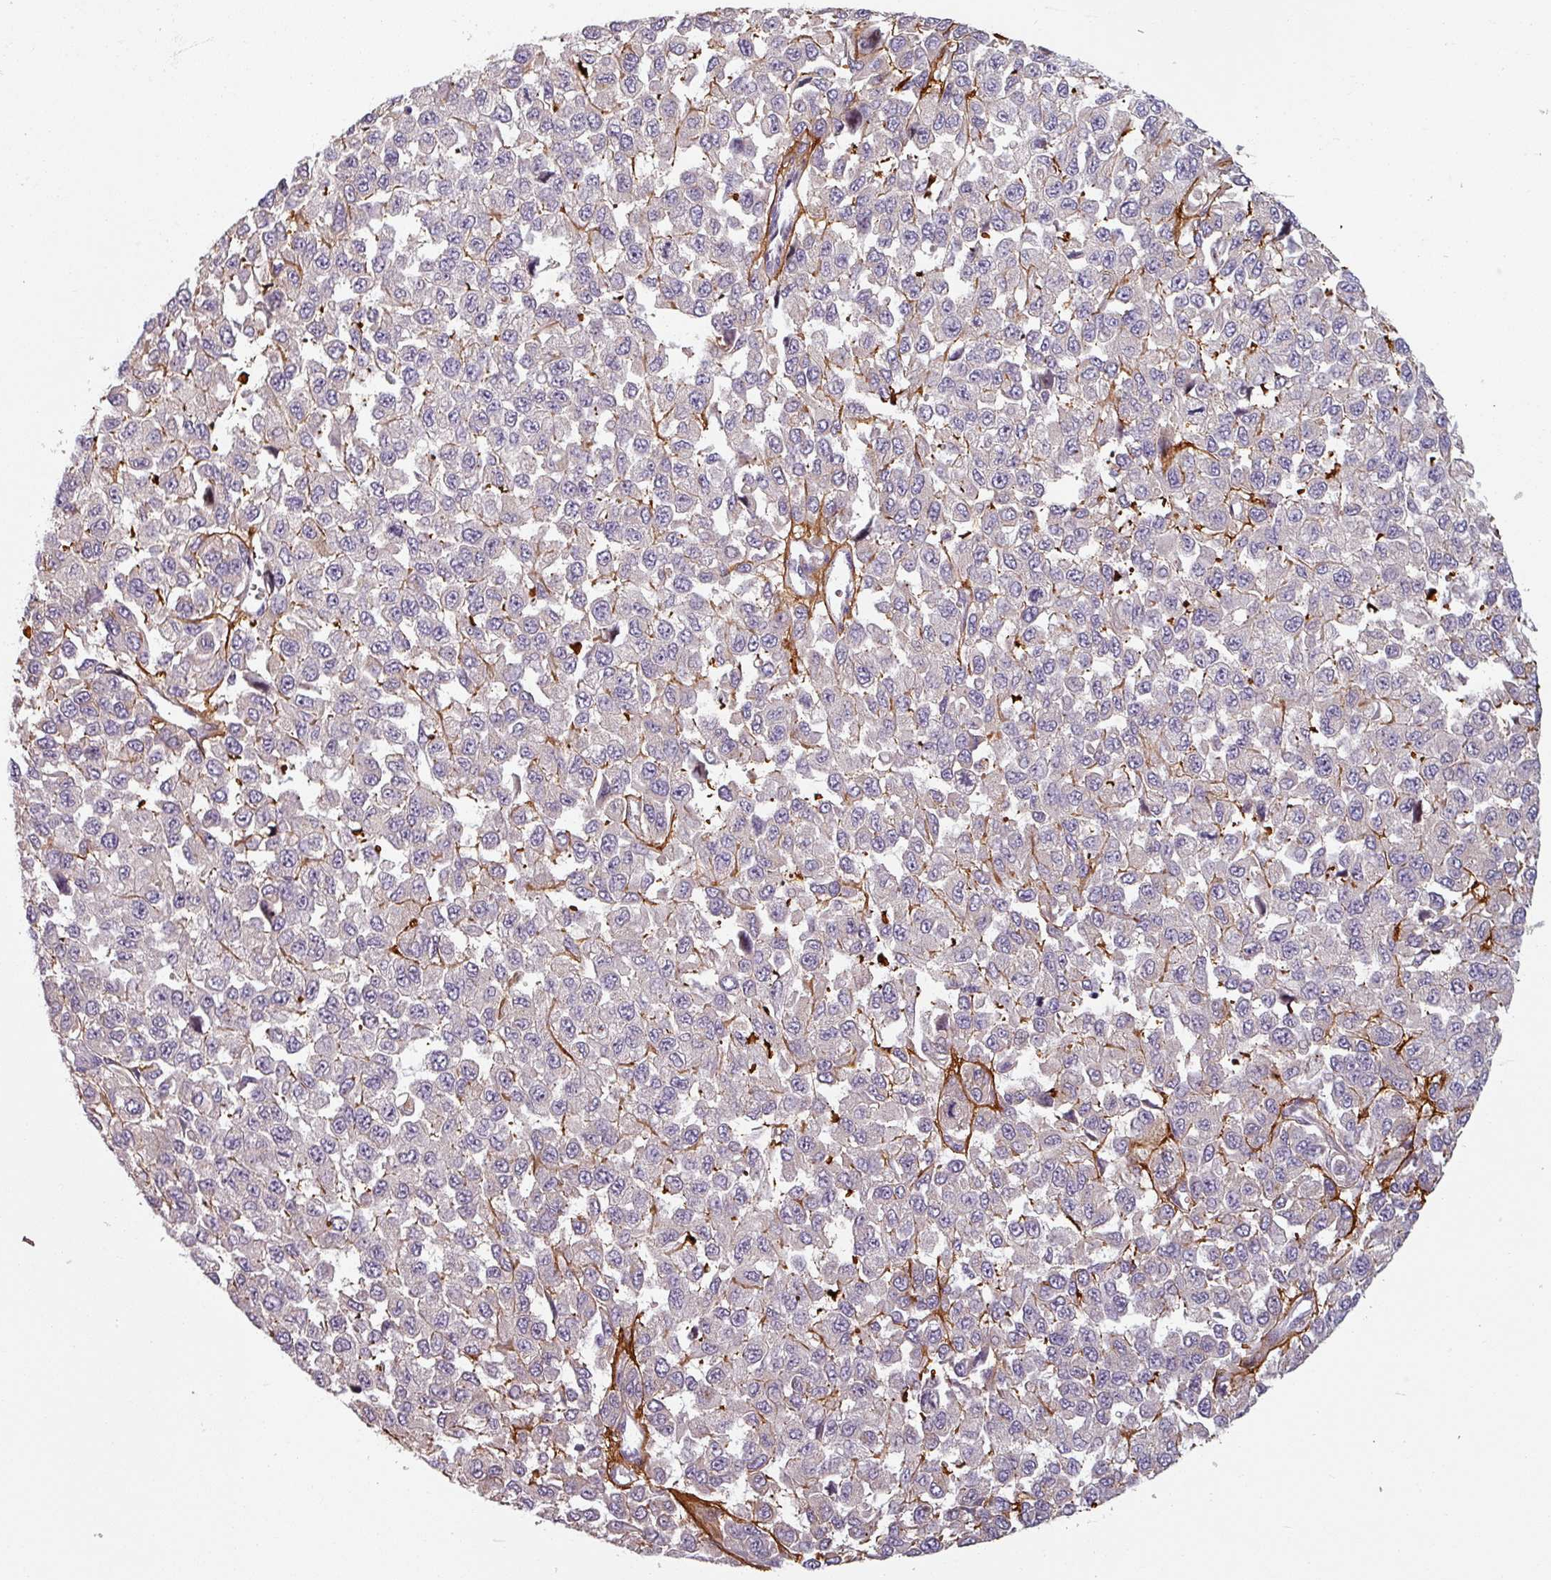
{"staining": {"intensity": "negative", "quantity": "none", "location": "none"}, "tissue": "melanoma", "cell_type": "Tumor cells", "image_type": "cancer", "snomed": [{"axis": "morphology", "description": "Malignant melanoma, NOS"}, {"axis": "topography", "description": "Skin"}], "caption": "This is a image of immunohistochemistry (IHC) staining of melanoma, which shows no staining in tumor cells.", "gene": "CYB5RL", "patient": {"sex": "male", "age": 62}}